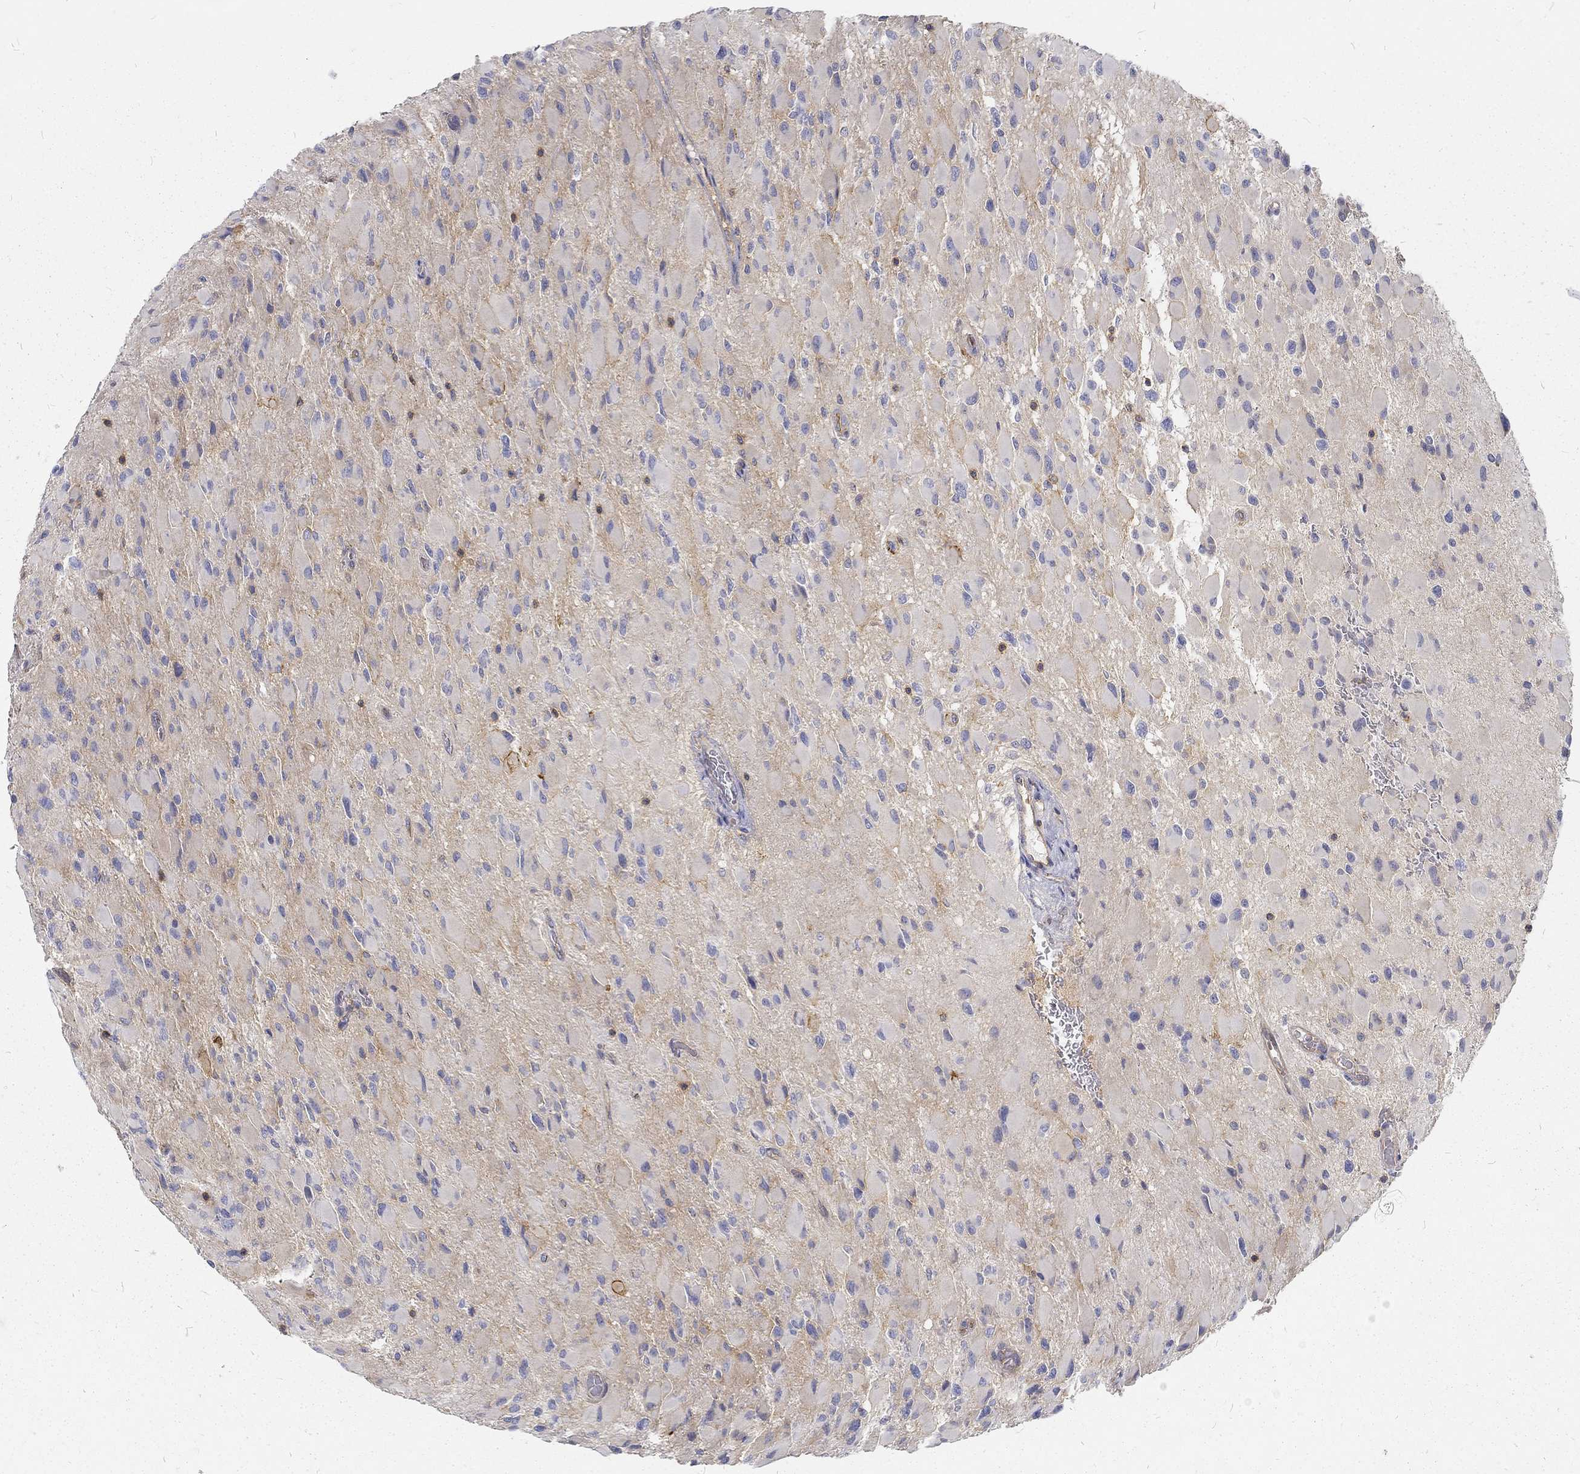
{"staining": {"intensity": "negative", "quantity": "none", "location": "none"}, "tissue": "glioma", "cell_type": "Tumor cells", "image_type": "cancer", "snomed": [{"axis": "morphology", "description": "Glioma, malignant, High grade"}, {"axis": "topography", "description": "Cerebral cortex"}], "caption": "Image shows no protein expression in tumor cells of glioma tissue.", "gene": "MTMR11", "patient": {"sex": "female", "age": 36}}